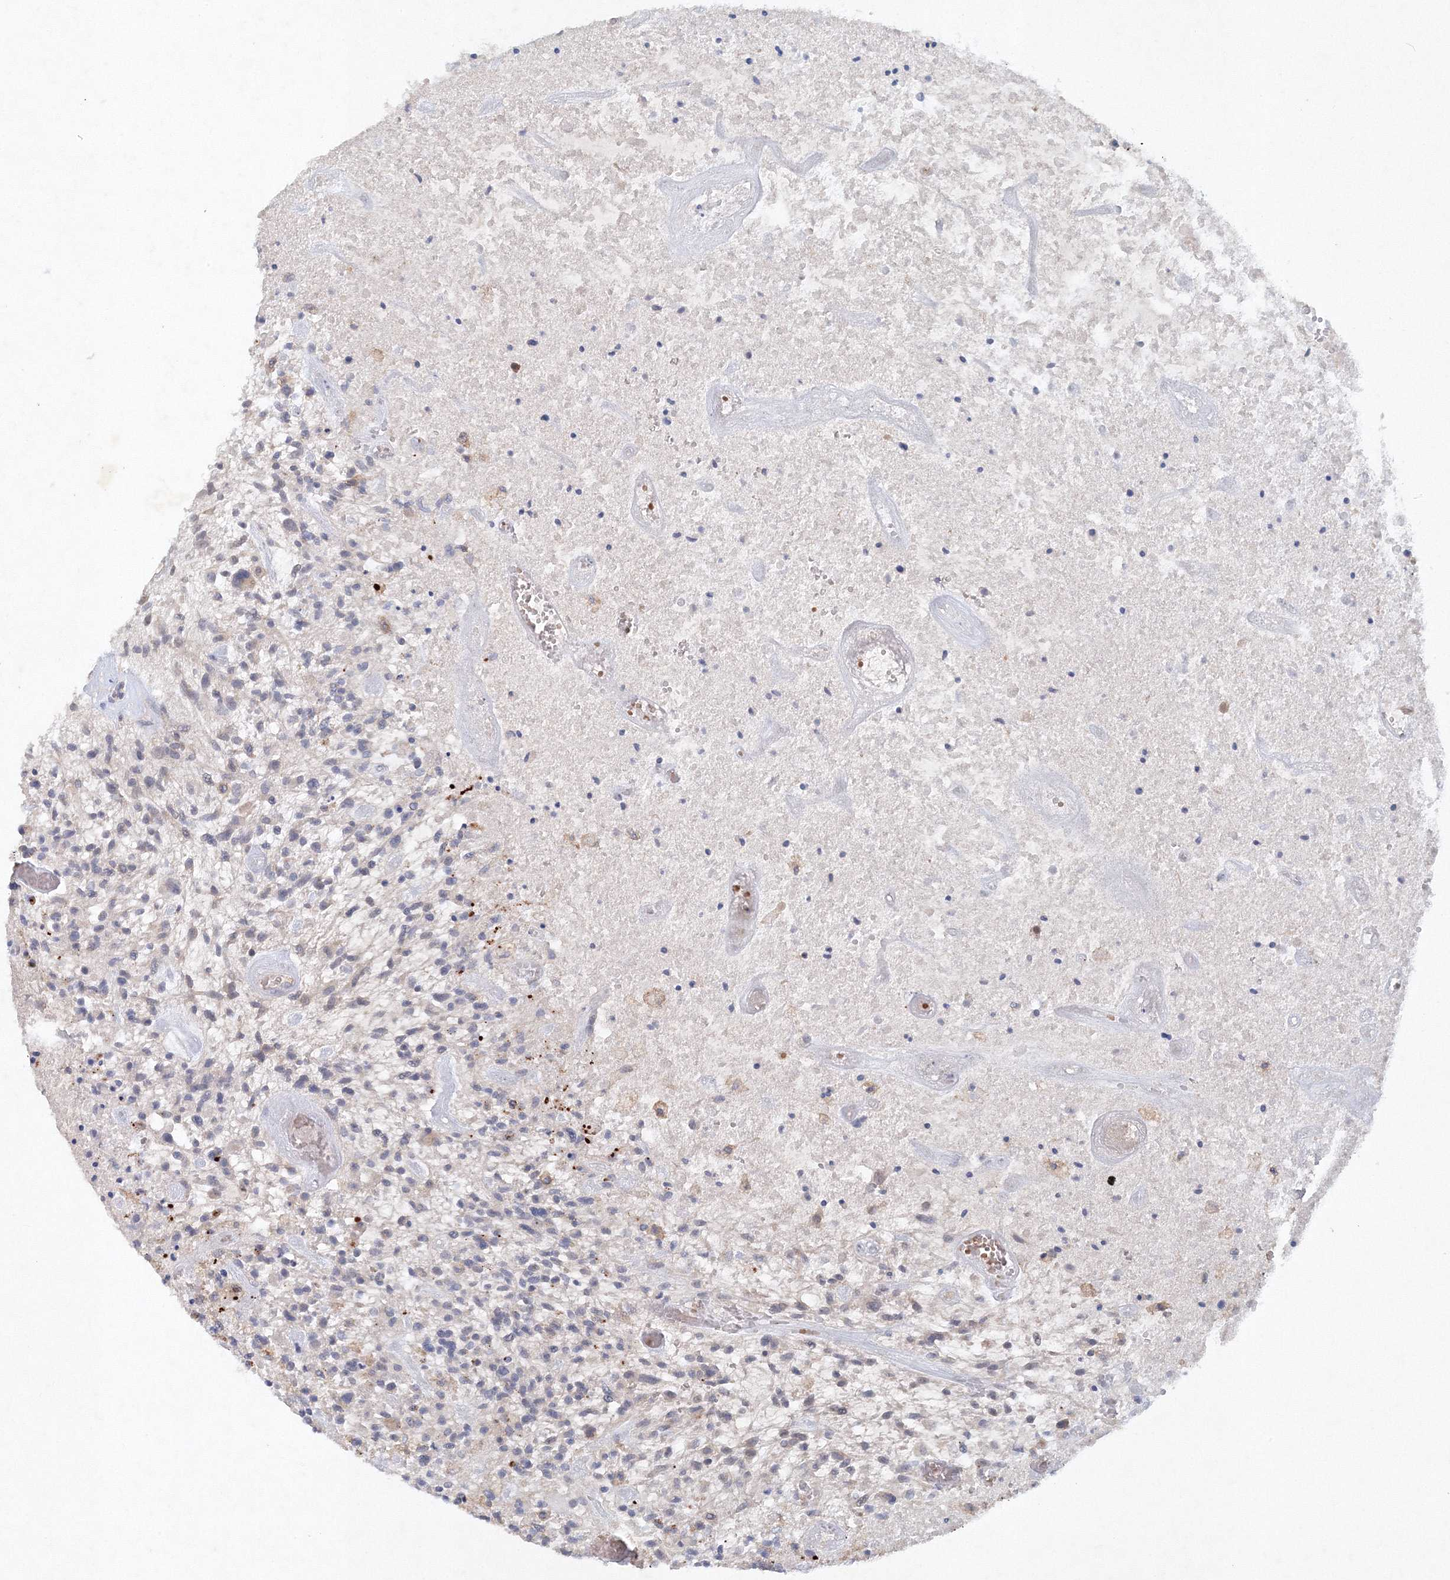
{"staining": {"intensity": "negative", "quantity": "none", "location": "none"}, "tissue": "glioma", "cell_type": "Tumor cells", "image_type": "cancer", "snomed": [{"axis": "morphology", "description": "Glioma, malignant, High grade"}, {"axis": "topography", "description": "Brain"}], "caption": "The immunohistochemistry (IHC) histopathology image has no significant staining in tumor cells of malignant glioma (high-grade) tissue. The staining is performed using DAB brown chromogen with nuclei counter-stained in using hematoxylin.", "gene": "SH3BP5", "patient": {"sex": "male", "age": 47}}